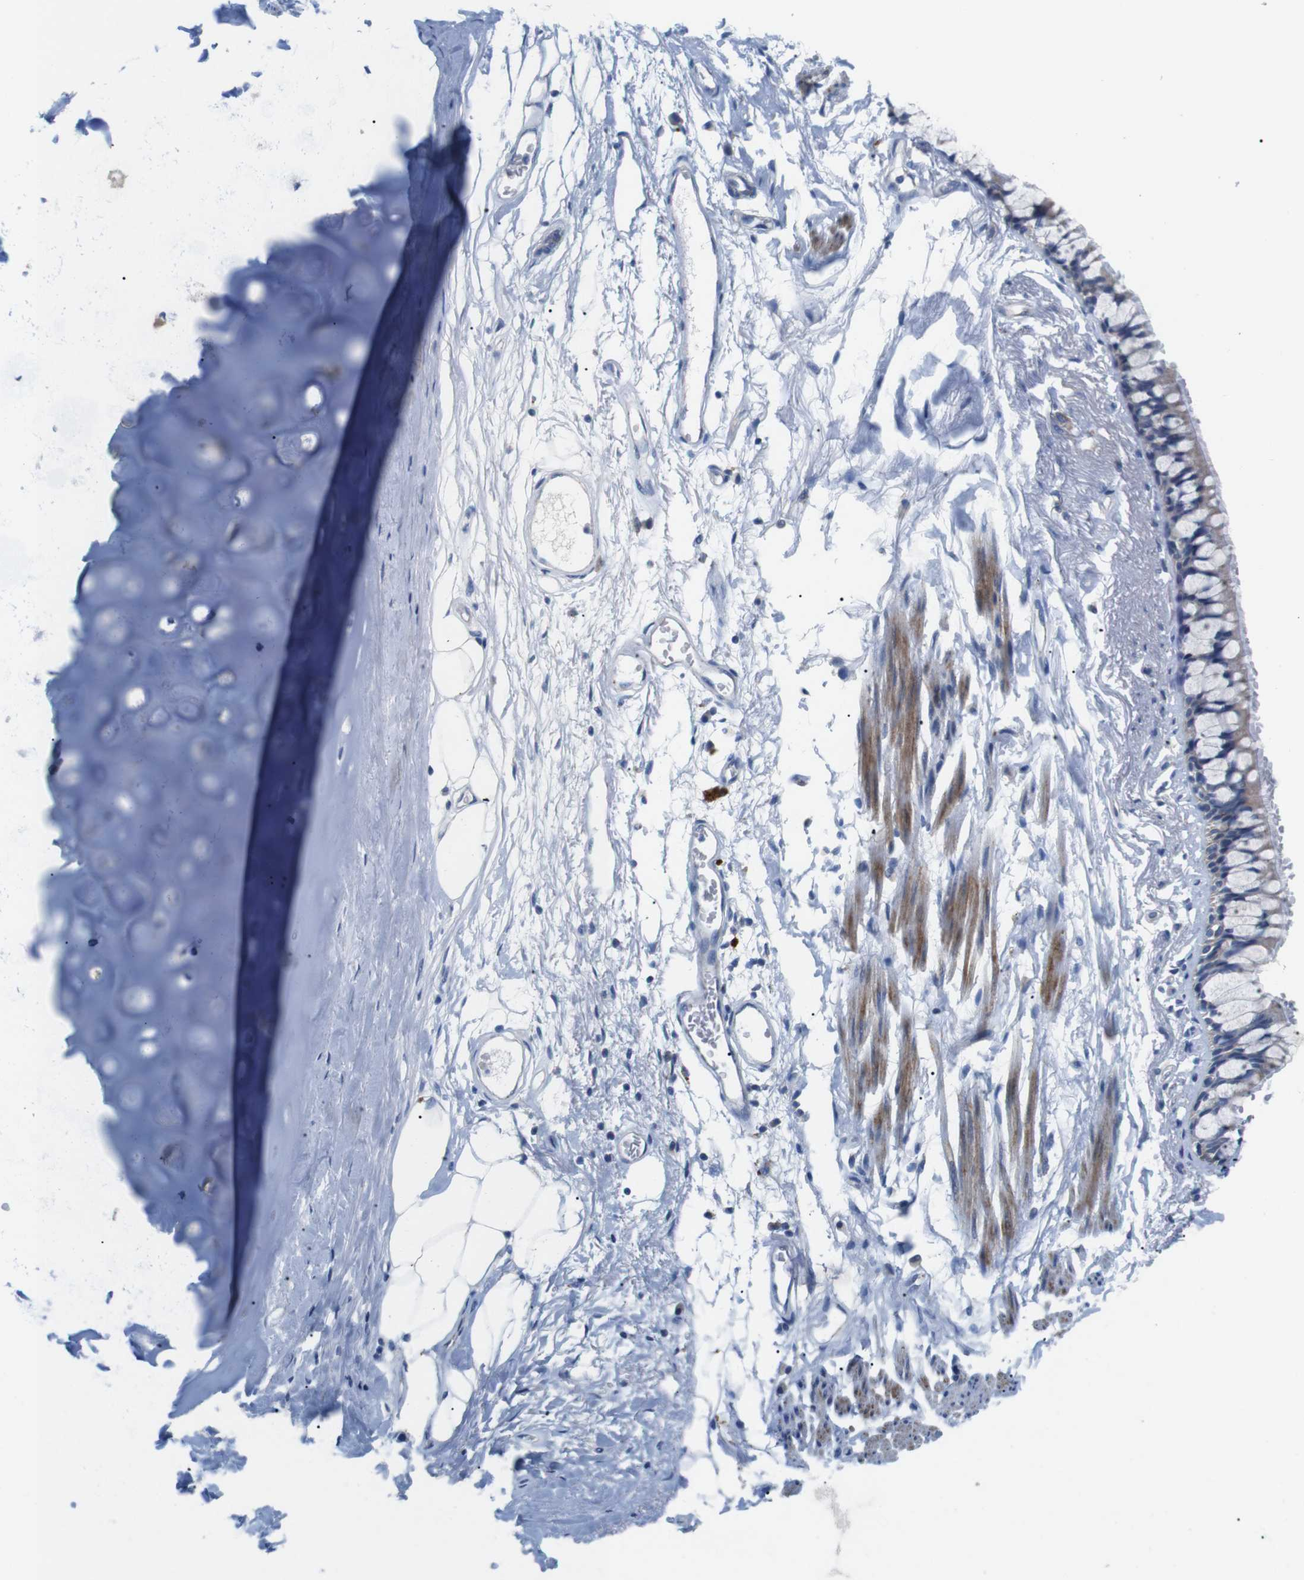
{"staining": {"intensity": "negative", "quantity": "none", "location": "none"}, "tissue": "adipose tissue", "cell_type": "Adipocytes", "image_type": "normal", "snomed": [{"axis": "morphology", "description": "Normal tissue, NOS"}, {"axis": "topography", "description": "Cartilage tissue"}, {"axis": "topography", "description": "Bronchus"}], "caption": "The IHC micrograph has no significant staining in adipocytes of adipose tissue. (Immunohistochemistry, brightfield microscopy, high magnification).", "gene": "F2RL1", "patient": {"sex": "female", "age": 73}}